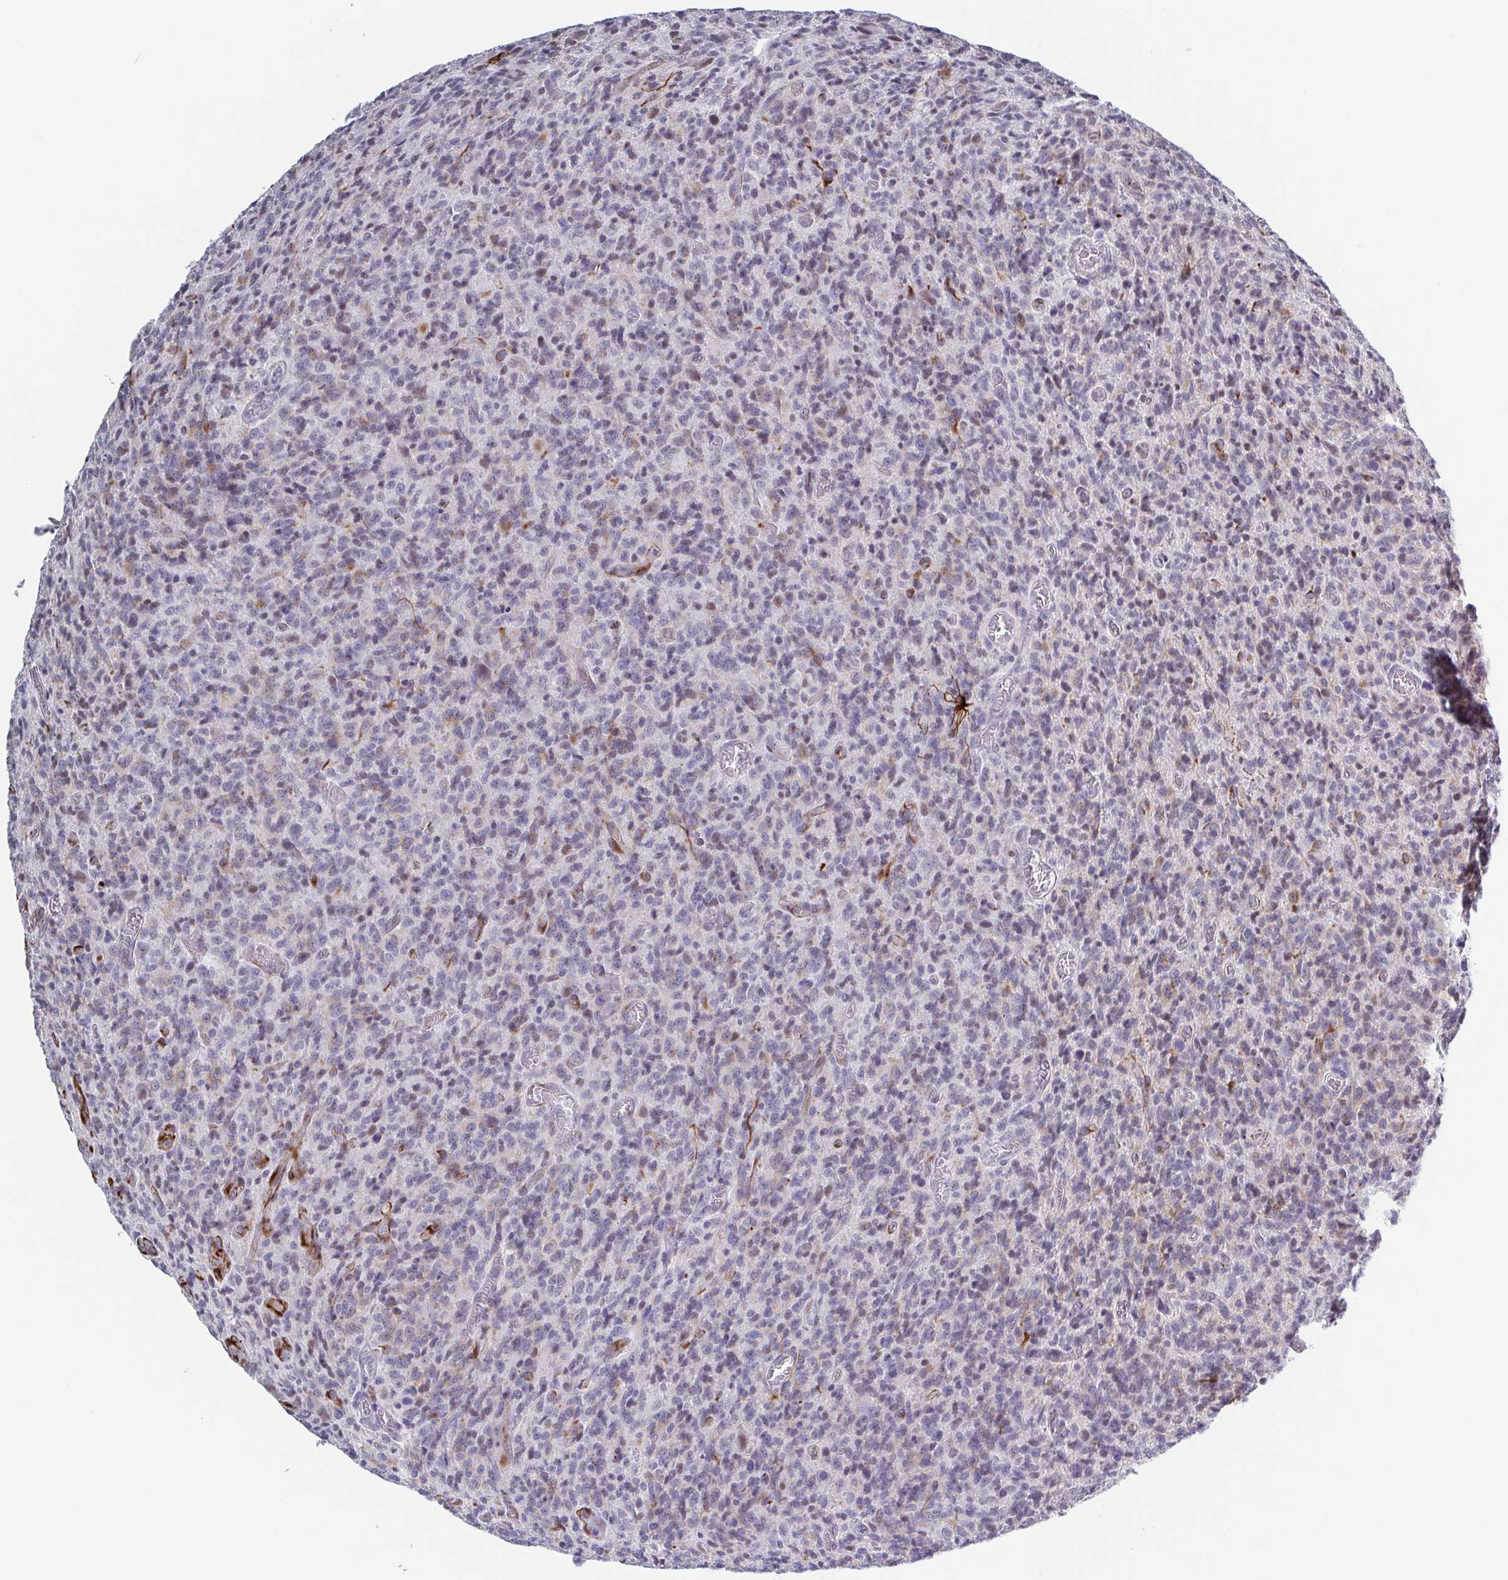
{"staining": {"intensity": "moderate", "quantity": "<25%", "location": "cytoplasmic/membranous"}, "tissue": "glioma", "cell_type": "Tumor cells", "image_type": "cancer", "snomed": [{"axis": "morphology", "description": "Glioma, malignant, High grade"}, {"axis": "topography", "description": "Brain"}], "caption": "This histopathology image exhibits IHC staining of human malignant glioma (high-grade), with low moderate cytoplasmic/membranous positivity in approximately <25% of tumor cells.", "gene": "TMEM92", "patient": {"sex": "male", "age": 76}}